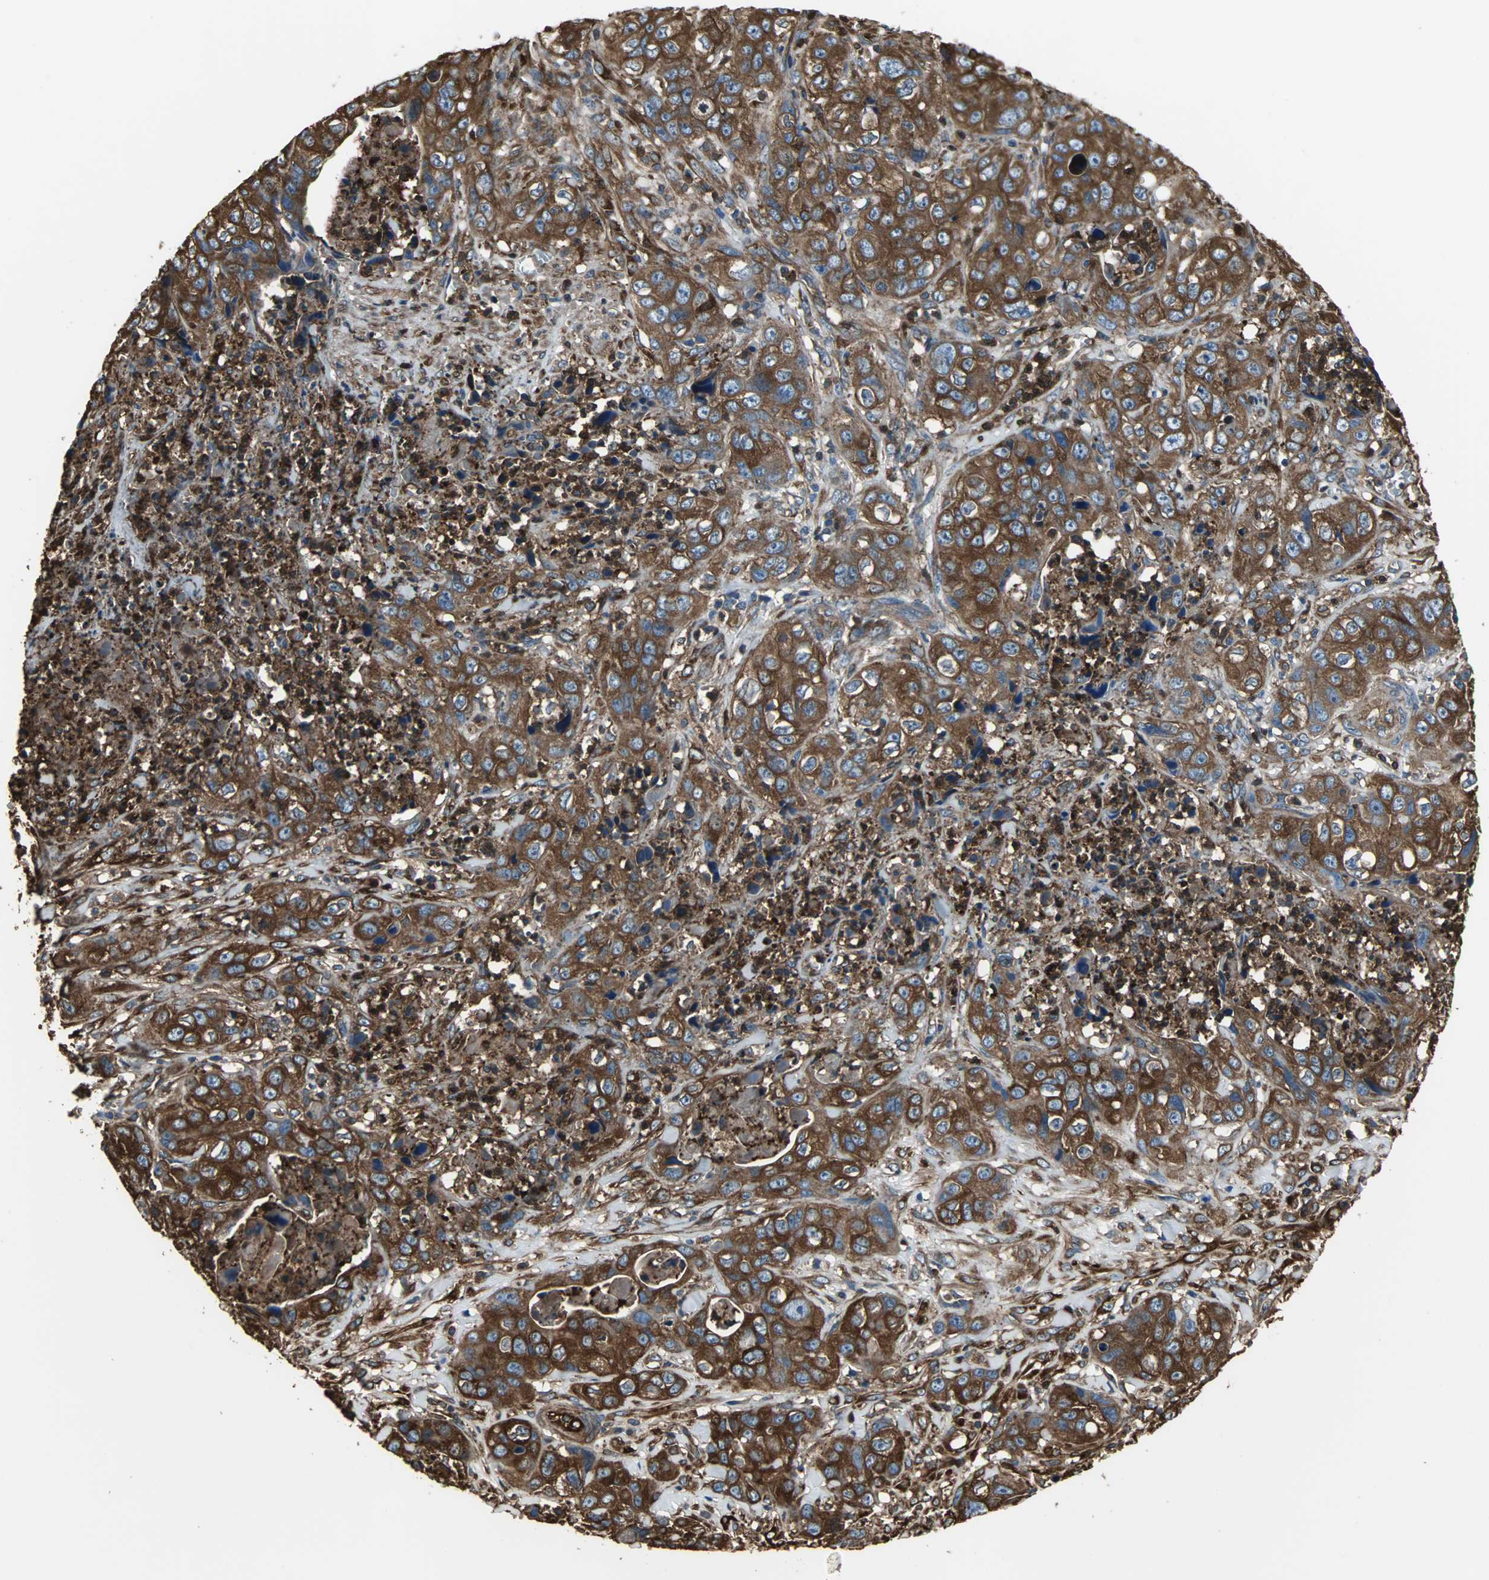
{"staining": {"intensity": "strong", "quantity": ">75%", "location": "cytoplasmic/membranous"}, "tissue": "liver cancer", "cell_type": "Tumor cells", "image_type": "cancer", "snomed": [{"axis": "morphology", "description": "Cholangiocarcinoma"}, {"axis": "topography", "description": "Liver"}], "caption": "A high-resolution histopathology image shows immunohistochemistry (IHC) staining of liver cholangiocarcinoma, which exhibits strong cytoplasmic/membranous positivity in approximately >75% of tumor cells. The protein of interest is shown in brown color, while the nuclei are stained blue.", "gene": "ACTN1", "patient": {"sex": "female", "age": 61}}